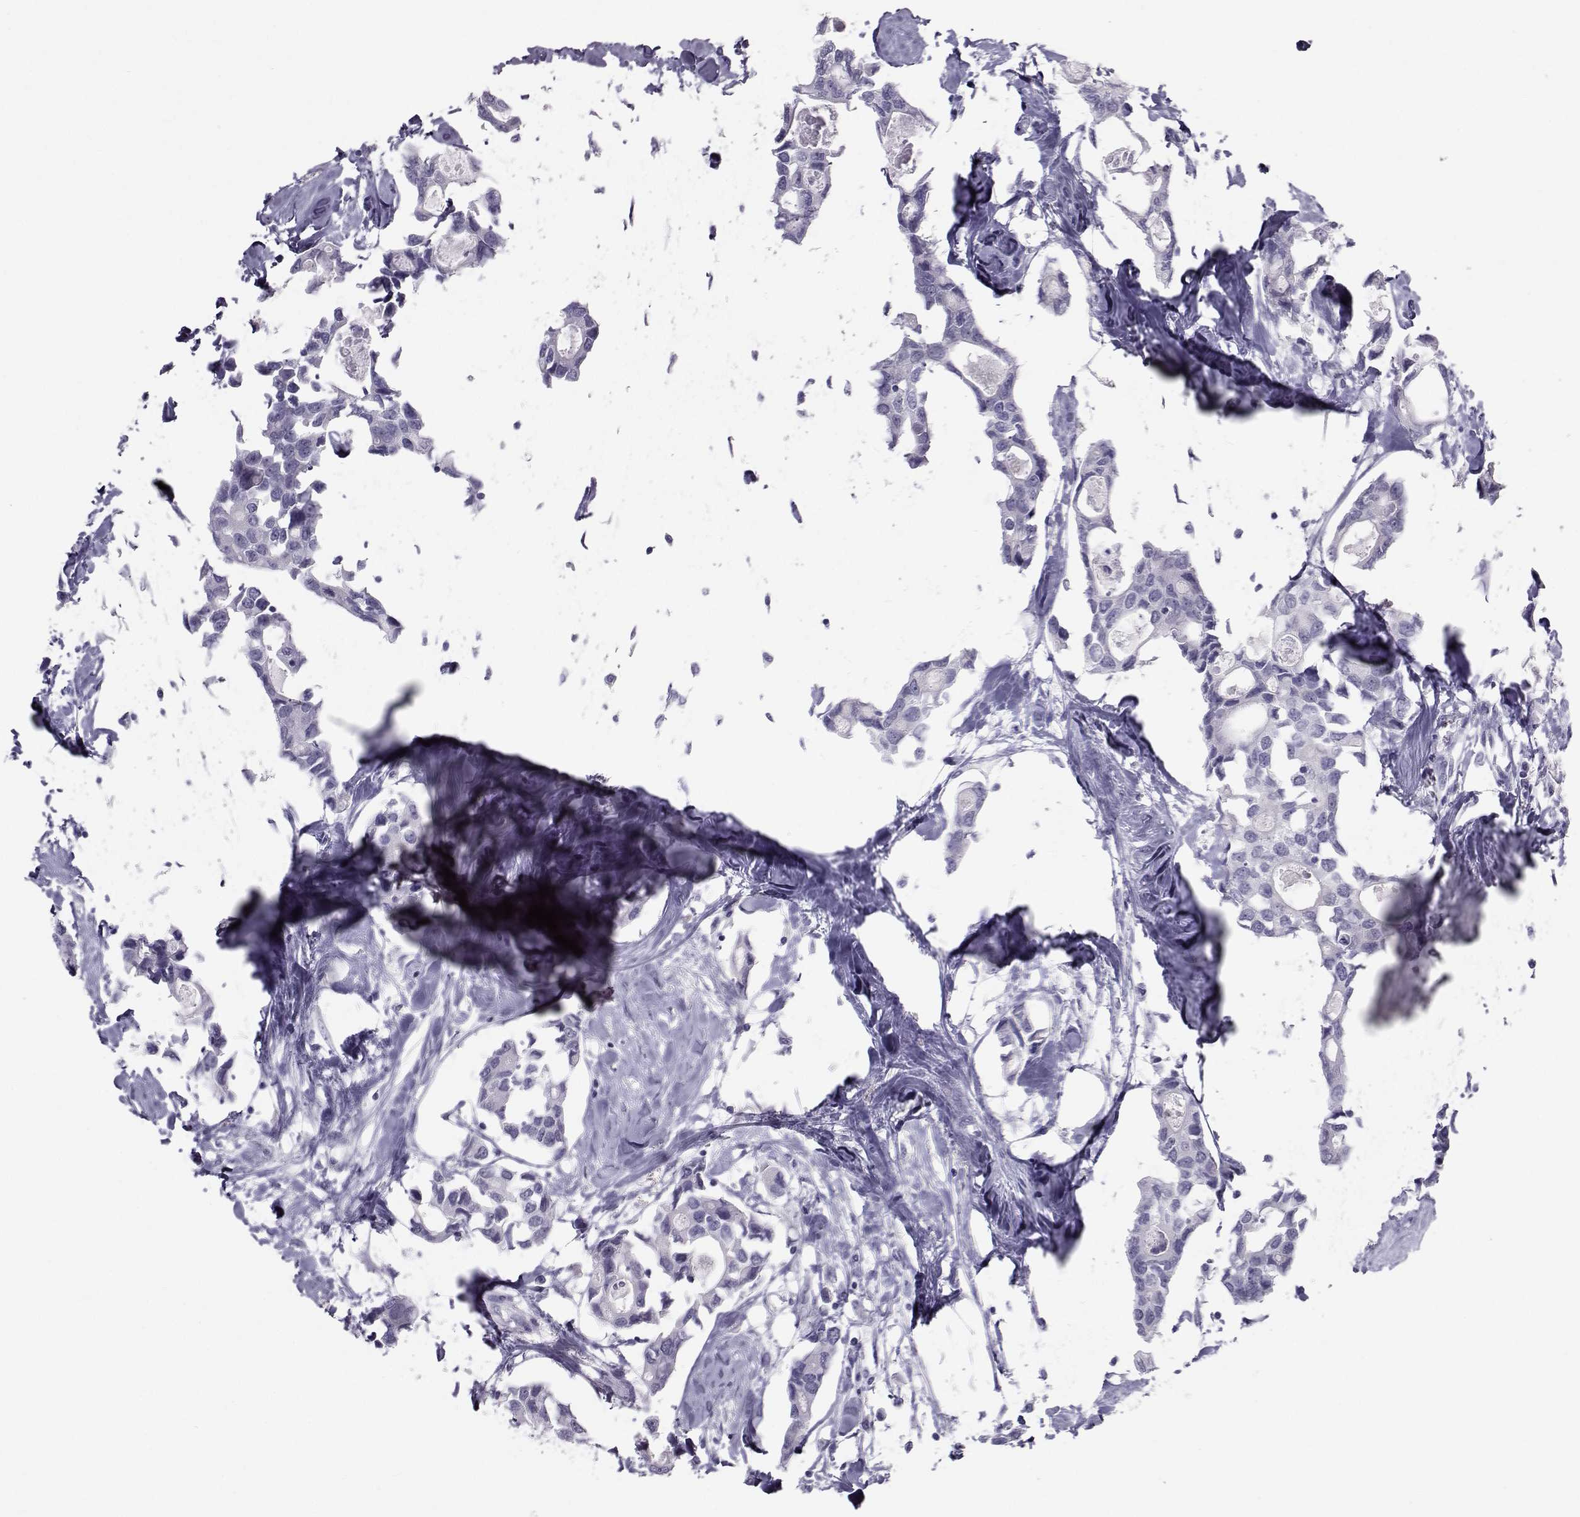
{"staining": {"intensity": "negative", "quantity": "none", "location": "none"}, "tissue": "breast cancer", "cell_type": "Tumor cells", "image_type": "cancer", "snomed": [{"axis": "morphology", "description": "Duct carcinoma"}, {"axis": "topography", "description": "Breast"}], "caption": "Immunohistochemical staining of human breast cancer (intraductal carcinoma) displays no significant staining in tumor cells.", "gene": "GARIN3", "patient": {"sex": "female", "age": 83}}